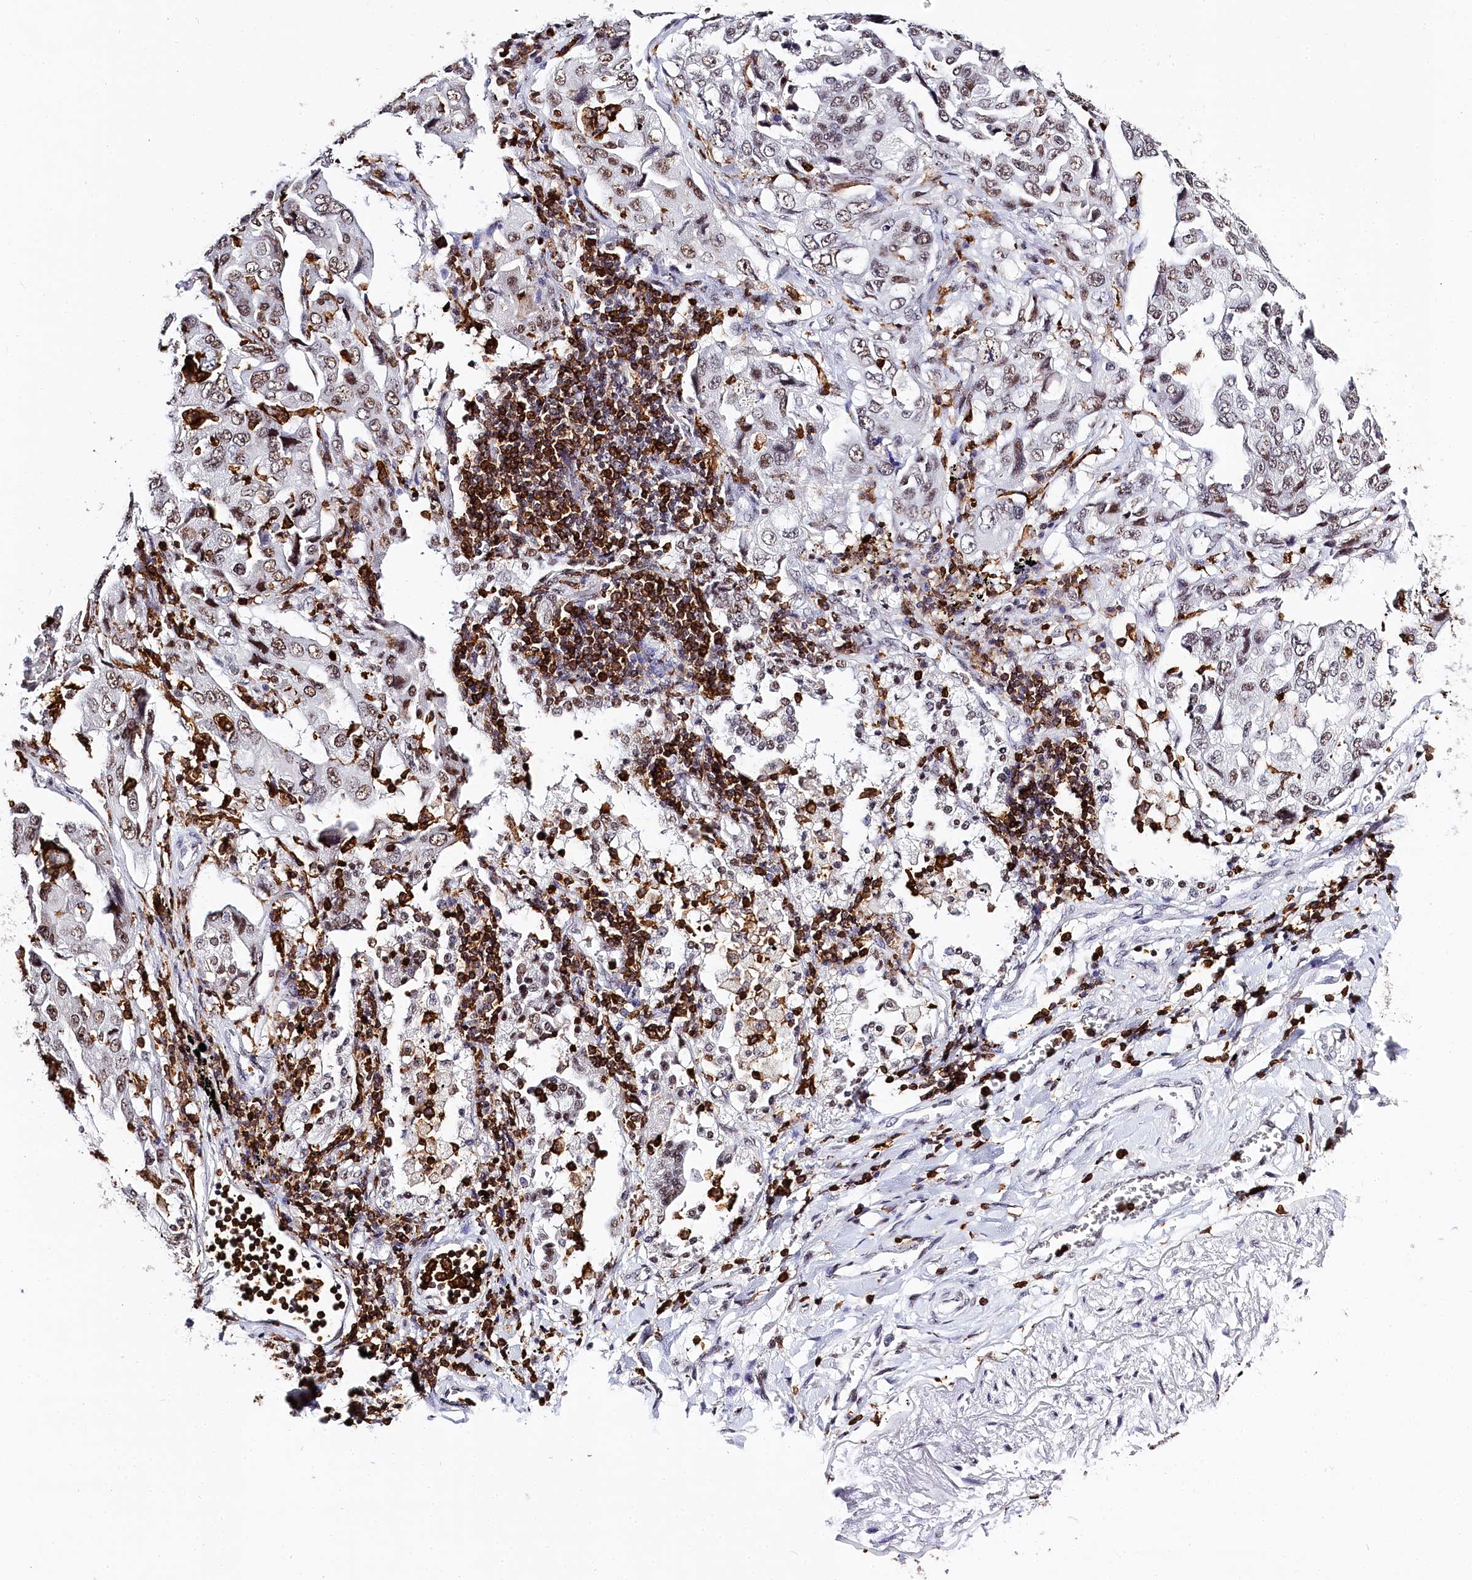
{"staining": {"intensity": "weak", "quantity": "25%-75%", "location": "nuclear"}, "tissue": "lung cancer", "cell_type": "Tumor cells", "image_type": "cancer", "snomed": [{"axis": "morphology", "description": "Adenocarcinoma, NOS"}, {"axis": "topography", "description": "Lung"}], "caption": "Lung cancer (adenocarcinoma) stained with DAB IHC exhibits low levels of weak nuclear positivity in about 25%-75% of tumor cells.", "gene": "BARD1", "patient": {"sex": "female", "age": 65}}